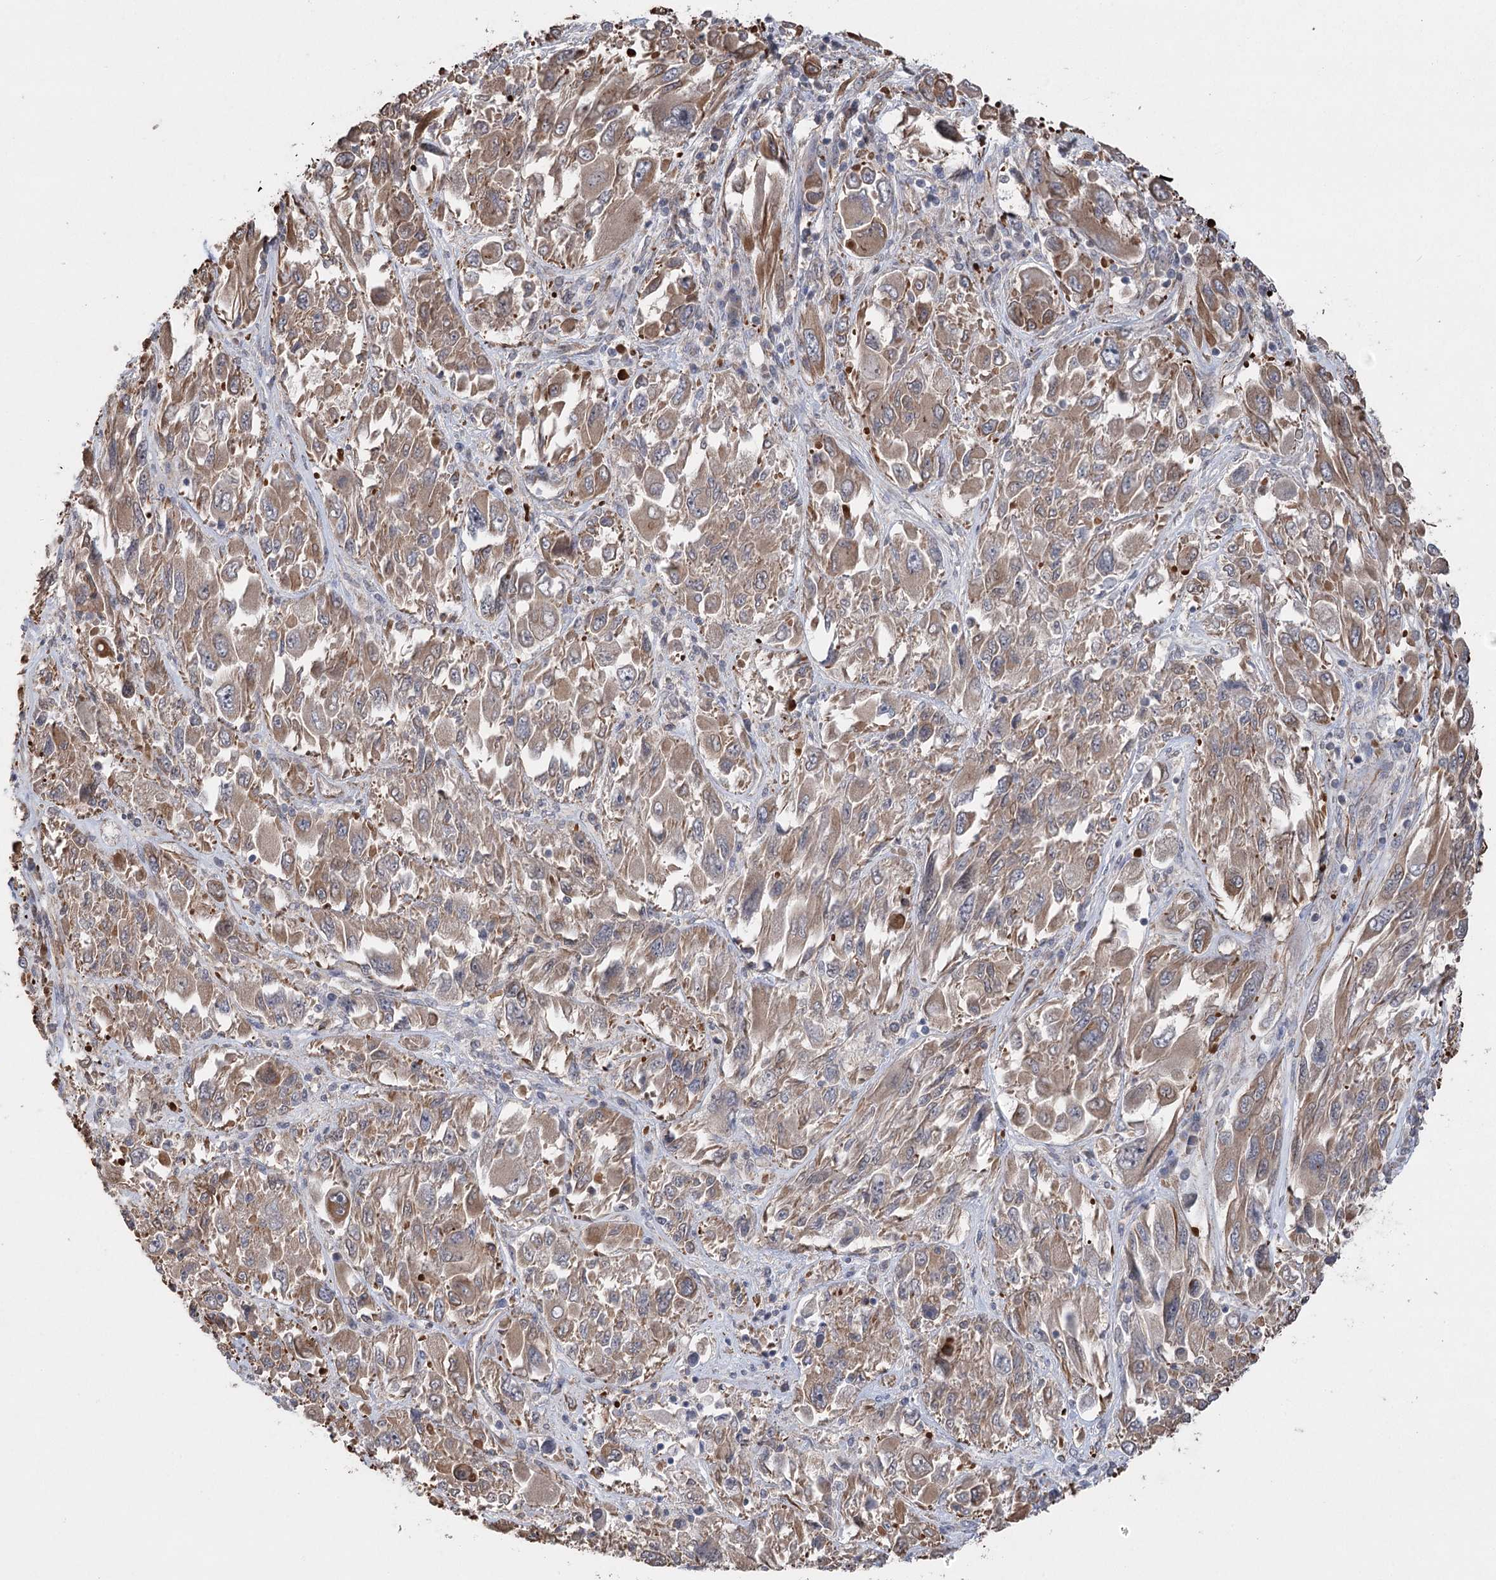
{"staining": {"intensity": "moderate", "quantity": ">75%", "location": "cytoplasmic/membranous"}, "tissue": "melanoma", "cell_type": "Tumor cells", "image_type": "cancer", "snomed": [{"axis": "morphology", "description": "Malignant melanoma, NOS"}, {"axis": "topography", "description": "Skin"}], "caption": "Moderate cytoplasmic/membranous protein staining is appreciated in about >75% of tumor cells in malignant melanoma.", "gene": "RWDD4", "patient": {"sex": "female", "age": 91}}